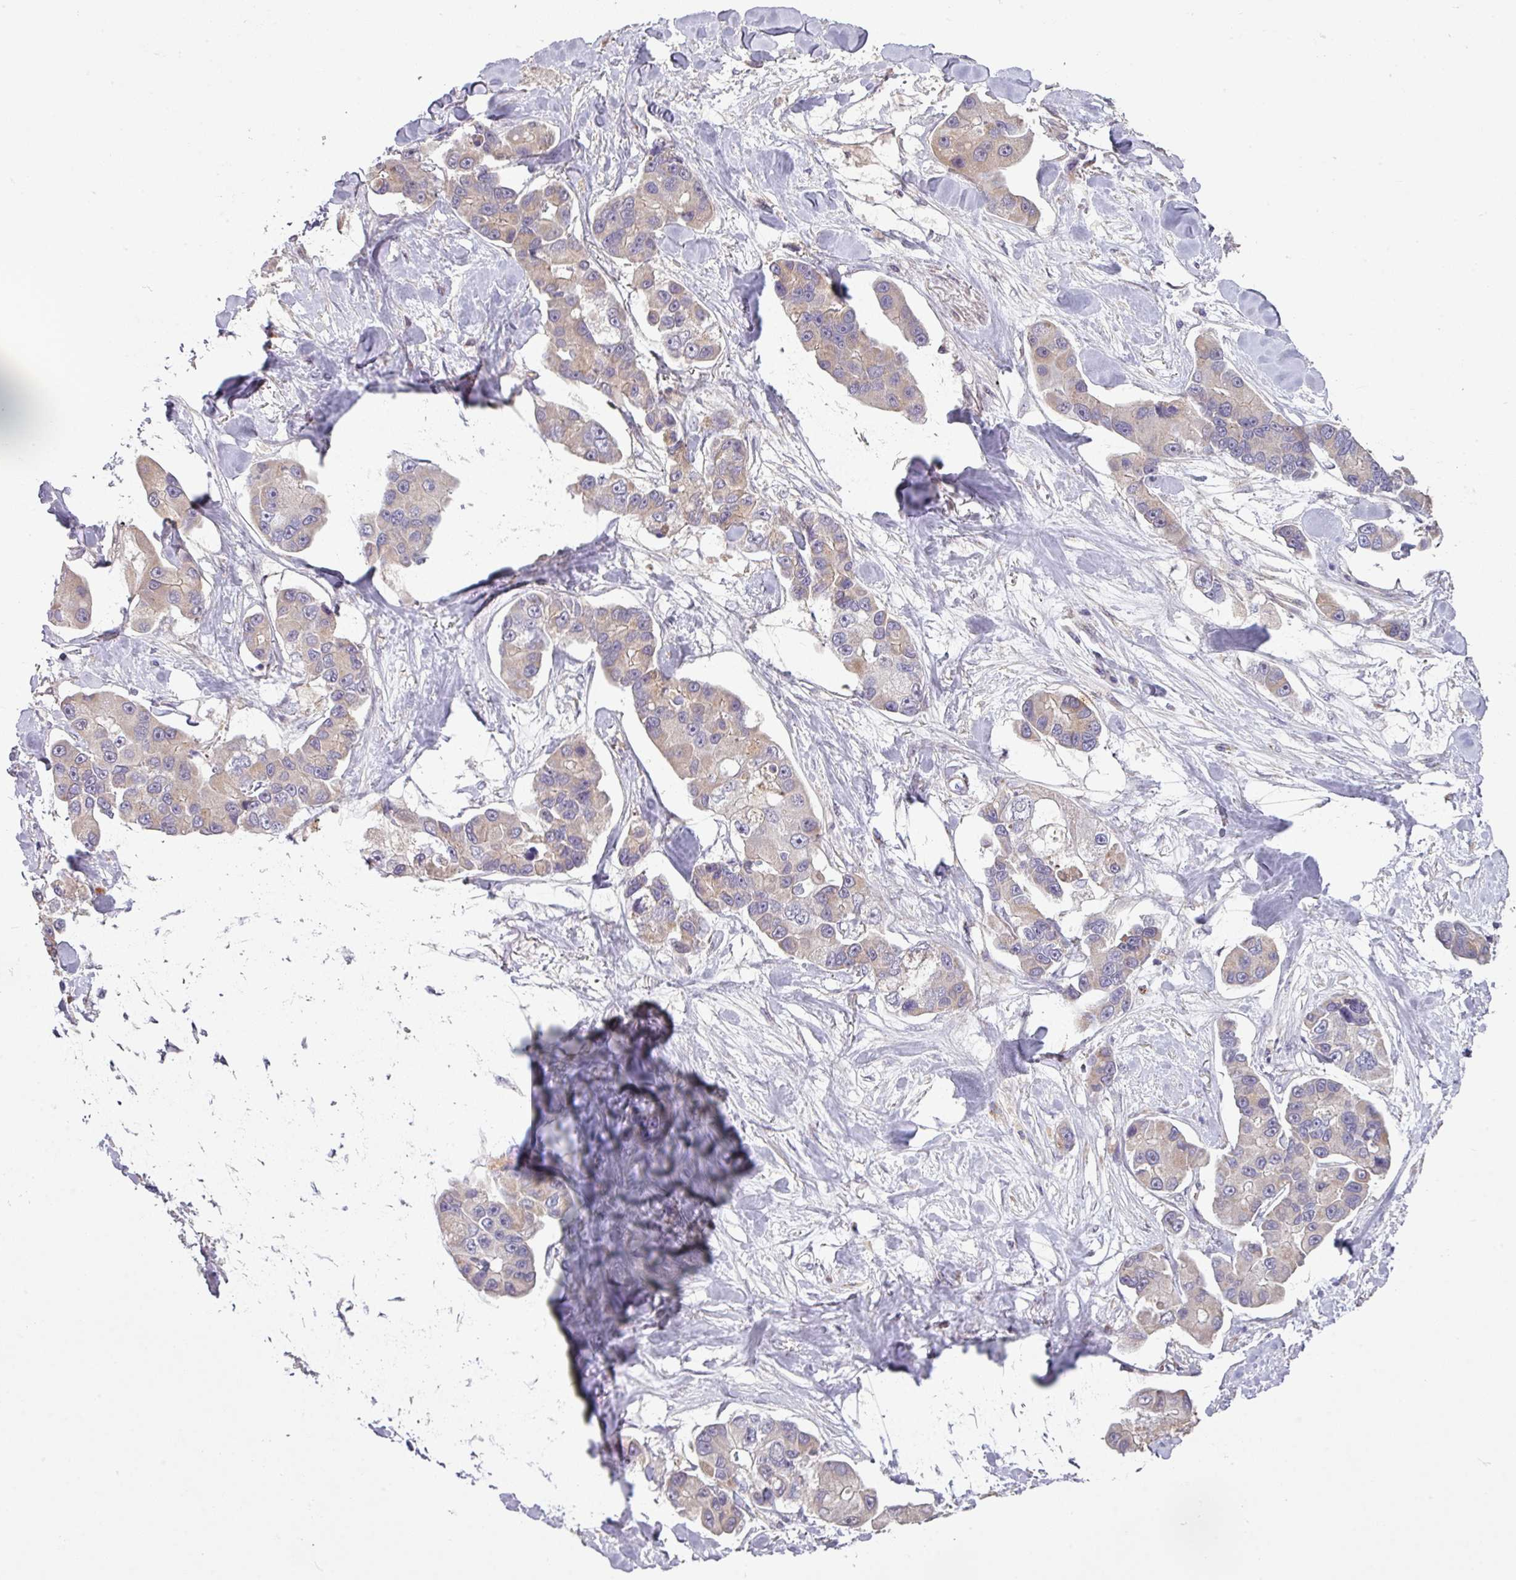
{"staining": {"intensity": "weak", "quantity": "25%-75%", "location": "cytoplasmic/membranous"}, "tissue": "lung cancer", "cell_type": "Tumor cells", "image_type": "cancer", "snomed": [{"axis": "morphology", "description": "Adenocarcinoma, NOS"}, {"axis": "topography", "description": "Lung"}], "caption": "Immunohistochemical staining of human lung adenocarcinoma shows low levels of weak cytoplasmic/membranous staining in about 25%-75% of tumor cells.", "gene": "NHSL2", "patient": {"sex": "female", "age": 54}}